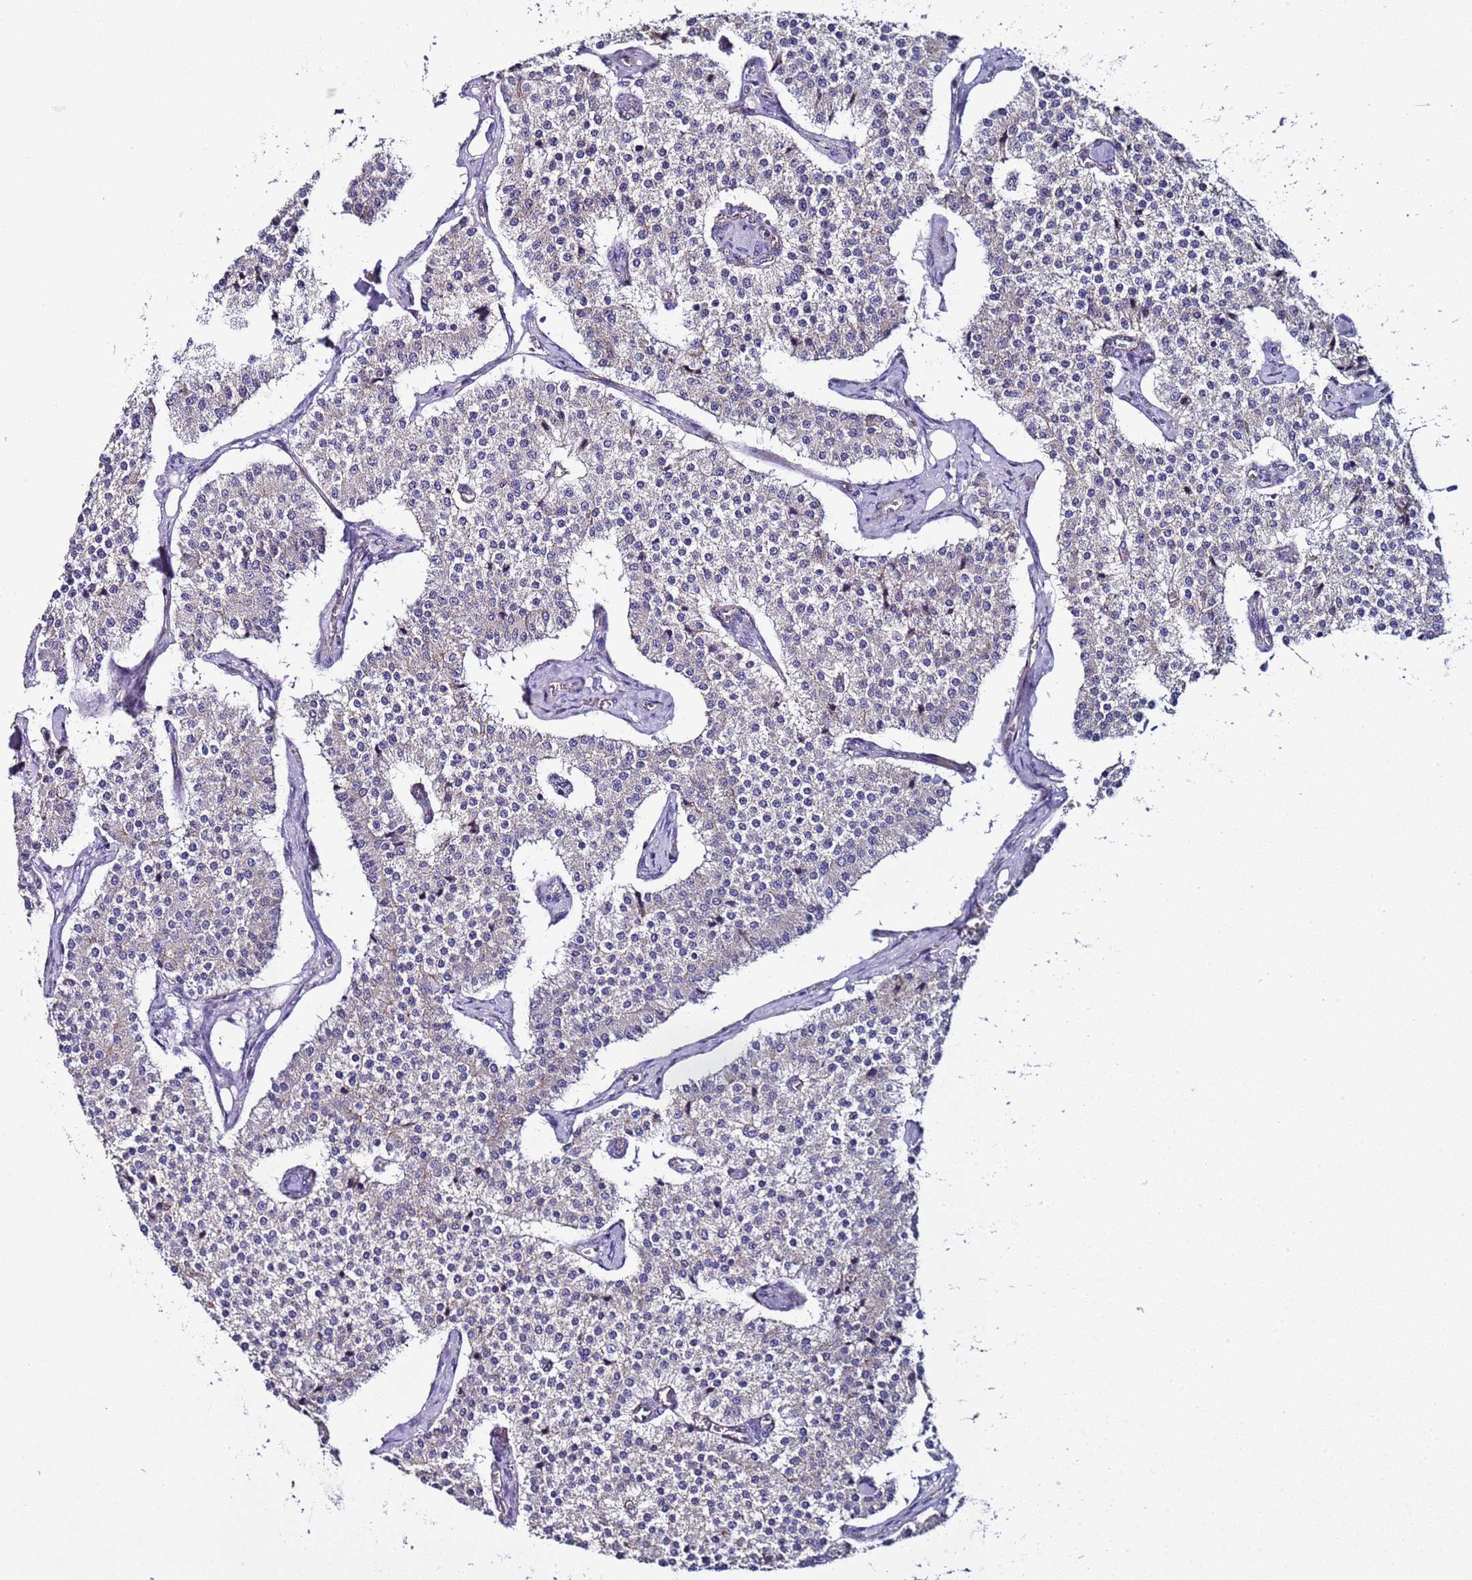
{"staining": {"intensity": "negative", "quantity": "none", "location": "none"}, "tissue": "carcinoid", "cell_type": "Tumor cells", "image_type": "cancer", "snomed": [{"axis": "morphology", "description": "Carcinoid, malignant, NOS"}, {"axis": "topography", "description": "Colon"}], "caption": "High magnification brightfield microscopy of carcinoid (malignant) stained with DAB (brown) and counterstained with hematoxylin (blue): tumor cells show no significant staining.", "gene": "TENM3", "patient": {"sex": "female", "age": 52}}